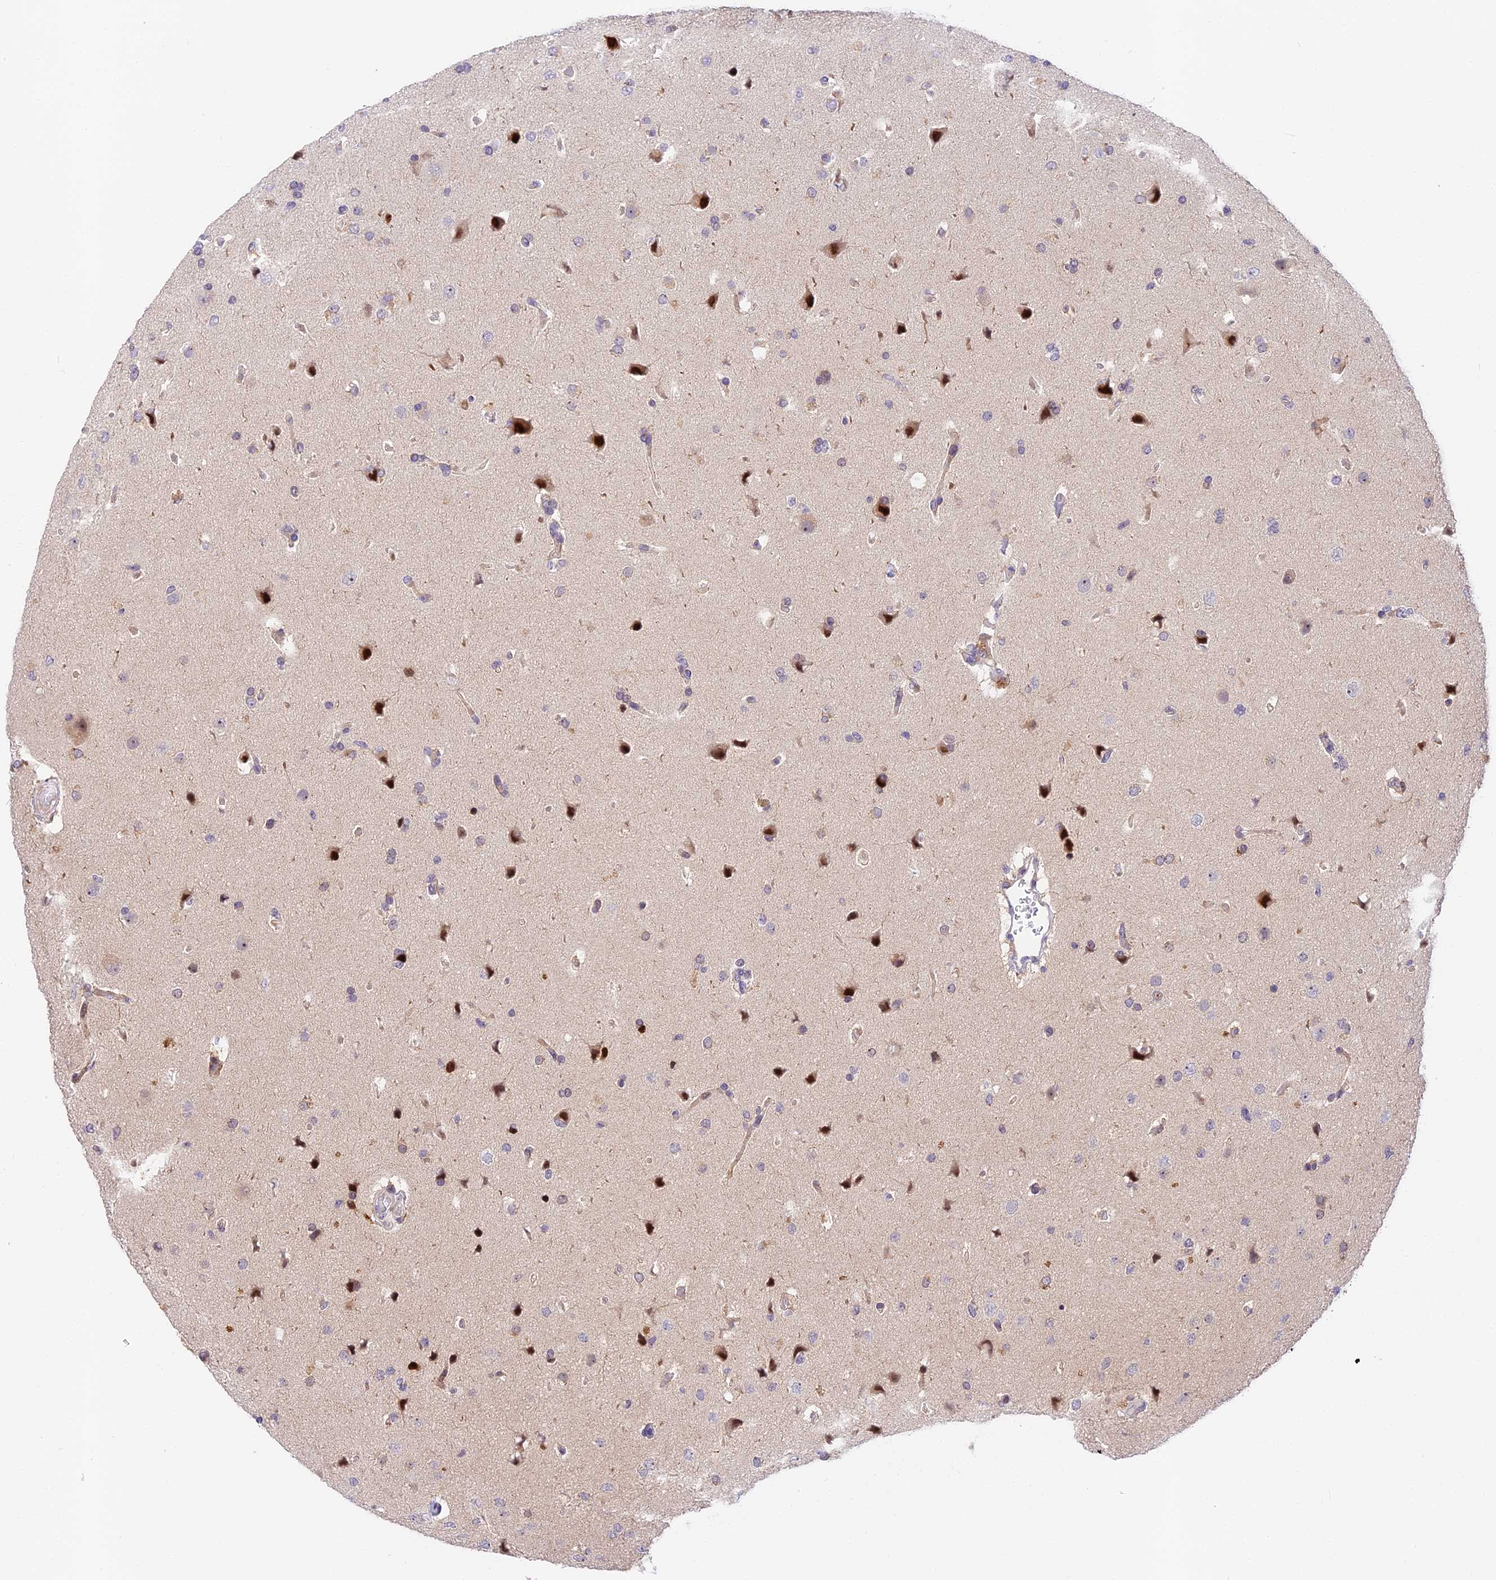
{"staining": {"intensity": "negative", "quantity": "none", "location": "none"}, "tissue": "glioma", "cell_type": "Tumor cells", "image_type": "cancer", "snomed": [{"axis": "morphology", "description": "Glioma, malignant, High grade"}, {"axis": "topography", "description": "Brain"}], "caption": "IHC of human malignant glioma (high-grade) reveals no staining in tumor cells. (DAB (3,3'-diaminobenzidine) immunohistochemistry visualized using brightfield microscopy, high magnification).", "gene": "MIDN", "patient": {"sex": "male", "age": 72}}